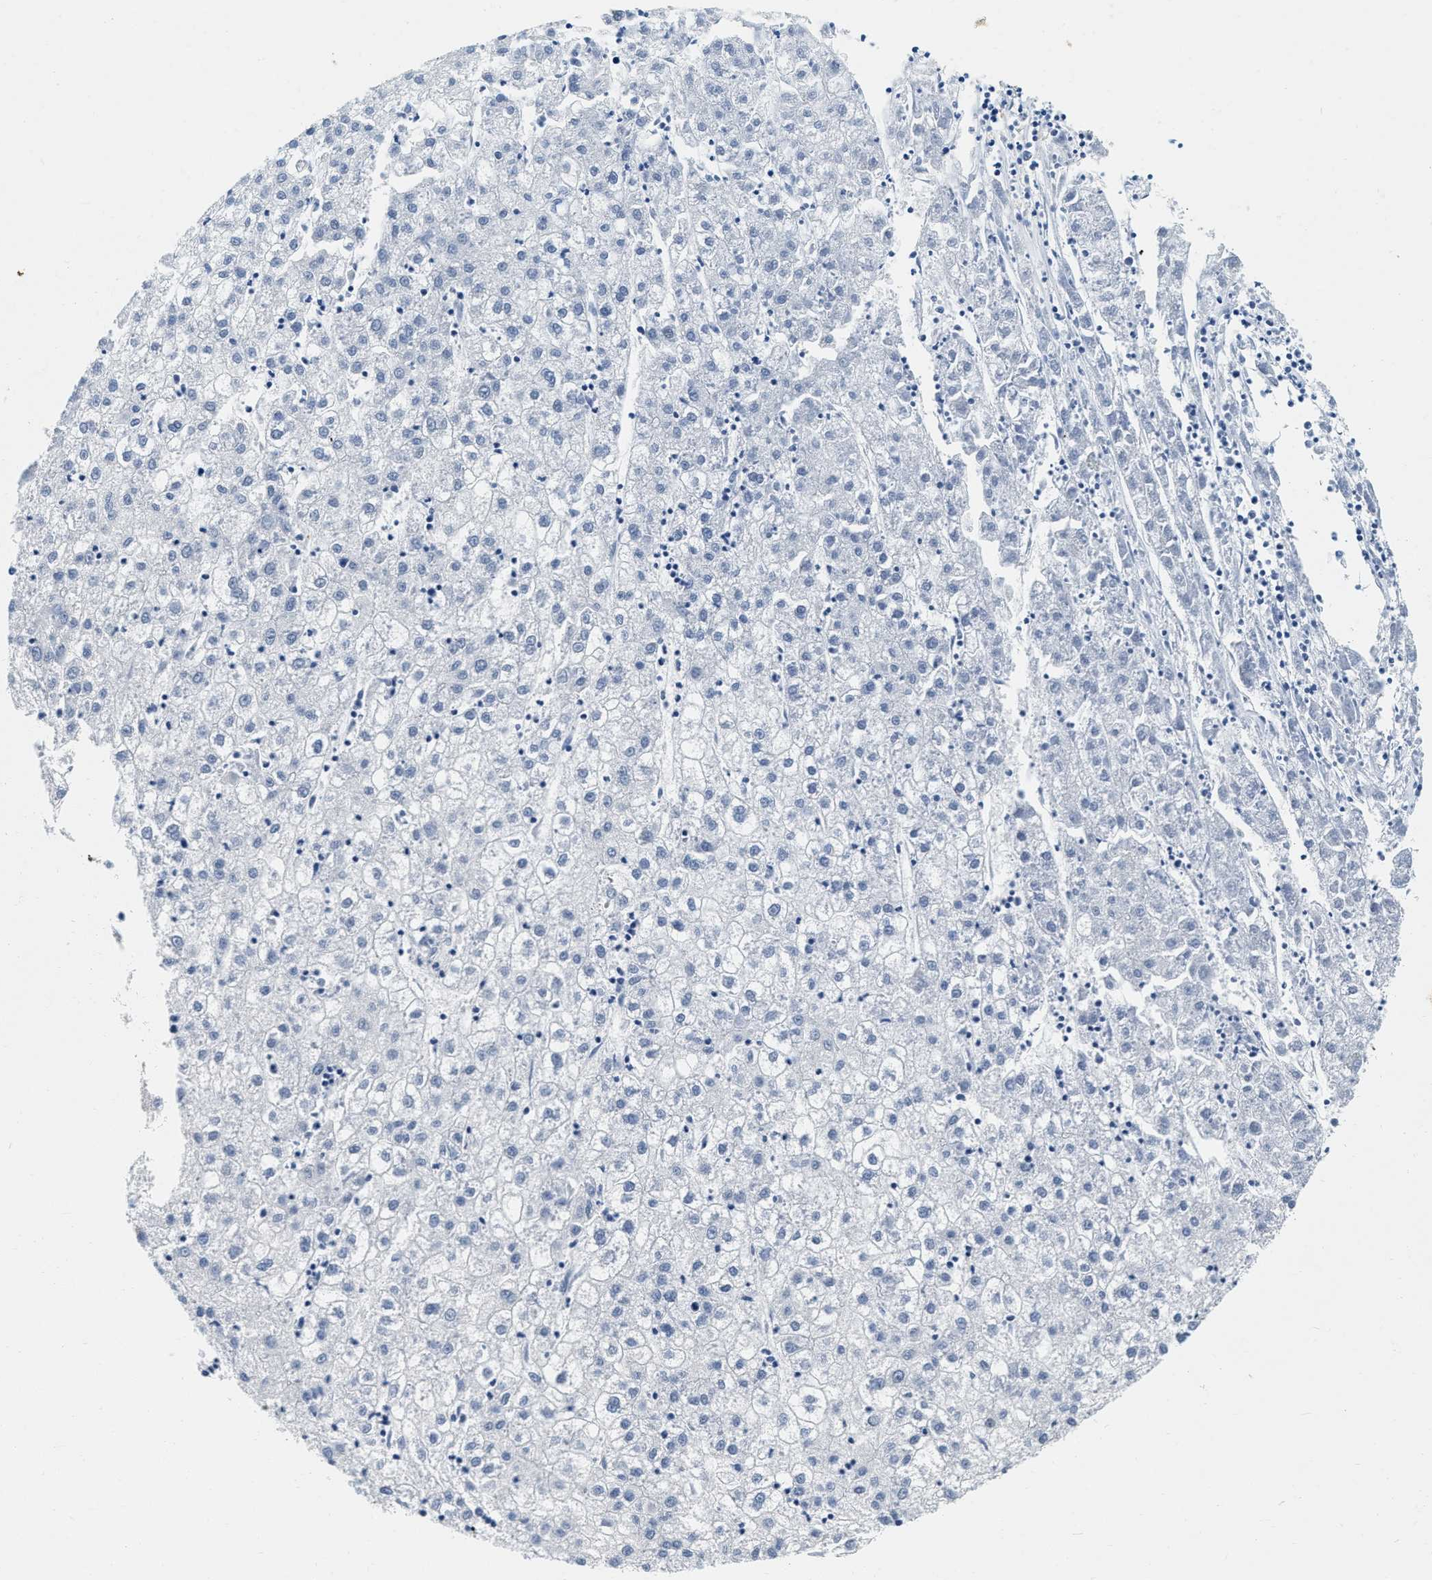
{"staining": {"intensity": "negative", "quantity": "none", "location": "none"}, "tissue": "liver cancer", "cell_type": "Tumor cells", "image_type": "cancer", "snomed": [{"axis": "morphology", "description": "Carcinoma, Hepatocellular, NOS"}, {"axis": "topography", "description": "Liver"}], "caption": "Human liver hepatocellular carcinoma stained for a protein using immunohistochemistry displays no expression in tumor cells.", "gene": "EIF2AK2", "patient": {"sex": "male", "age": 72}}